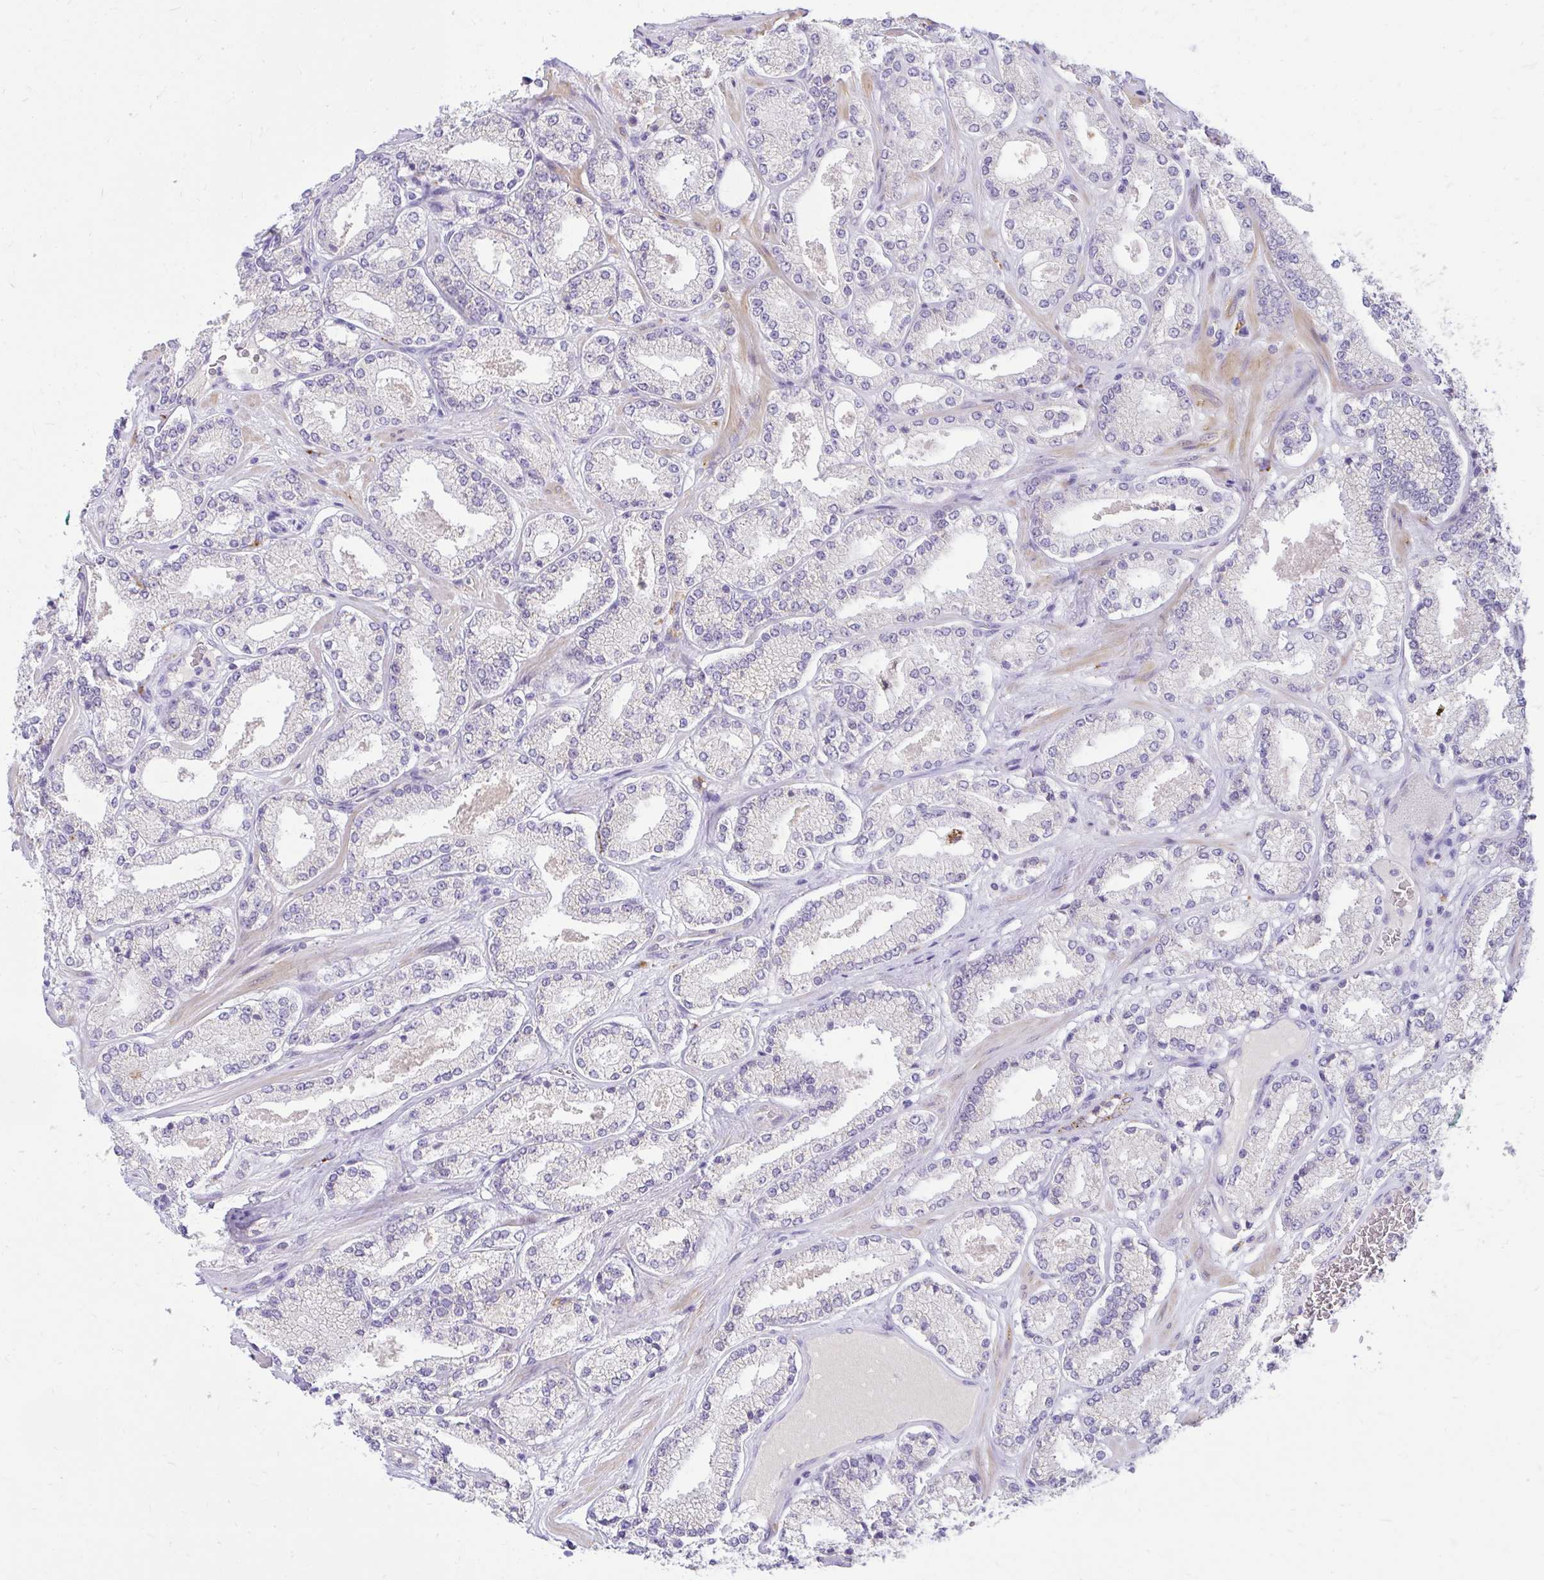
{"staining": {"intensity": "negative", "quantity": "none", "location": "none"}, "tissue": "prostate cancer", "cell_type": "Tumor cells", "image_type": "cancer", "snomed": [{"axis": "morphology", "description": "Adenocarcinoma, High grade"}, {"axis": "topography", "description": "Prostate"}], "caption": "This image is of prostate cancer (adenocarcinoma (high-grade)) stained with IHC to label a protein in brown with the nuclei are counter-stained blue. There is no expression in tumor cells. (Brightfield microscopy of DAB (3,3'-diaminobenzidine) IHC at high magnification).", "gene": "PKN3", "patient": {"sex": "male", "age": 63}}